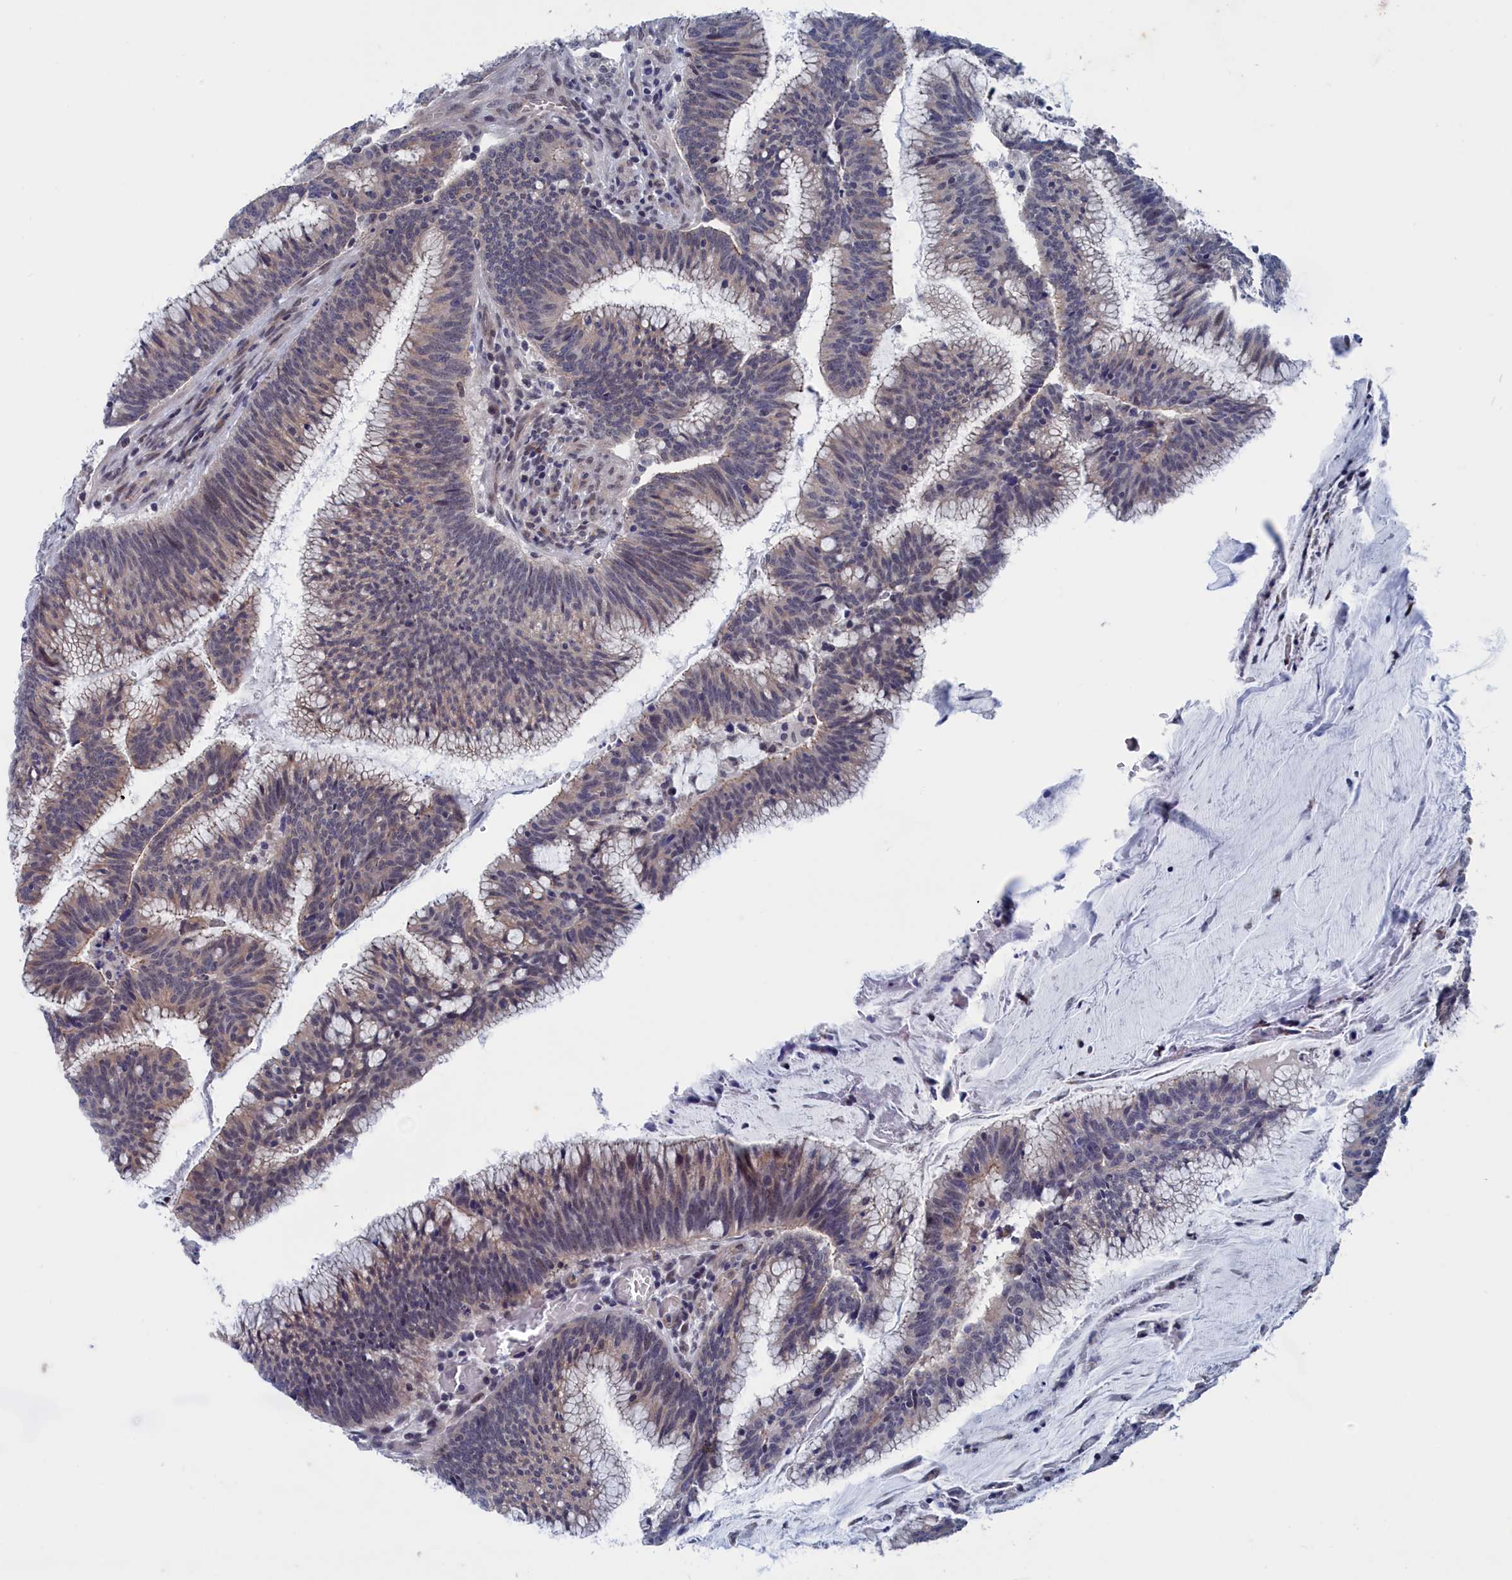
{"staining": {"intensity": "negative", "quantity": "none", "location": "none"}, "tissue": "colorectal cancer", "cell_type": "Tumor cells", "image_type": "cancer", "snomed": [{"axis": "morphology", "description": "Adenocarcinoma, NOS"}, {"axis": "topography", "description": "Rectum"}], "caption": "Micrograph shows no significant protein expression in tumor cells of colorectal cancer. (DAB (3,3'-diaminobenzidine) immunohistochemistry (IHC) with hematoxylin counter stain).", "gene": "MARCHF3", "patient": {"sex": "female", "age": 77}}